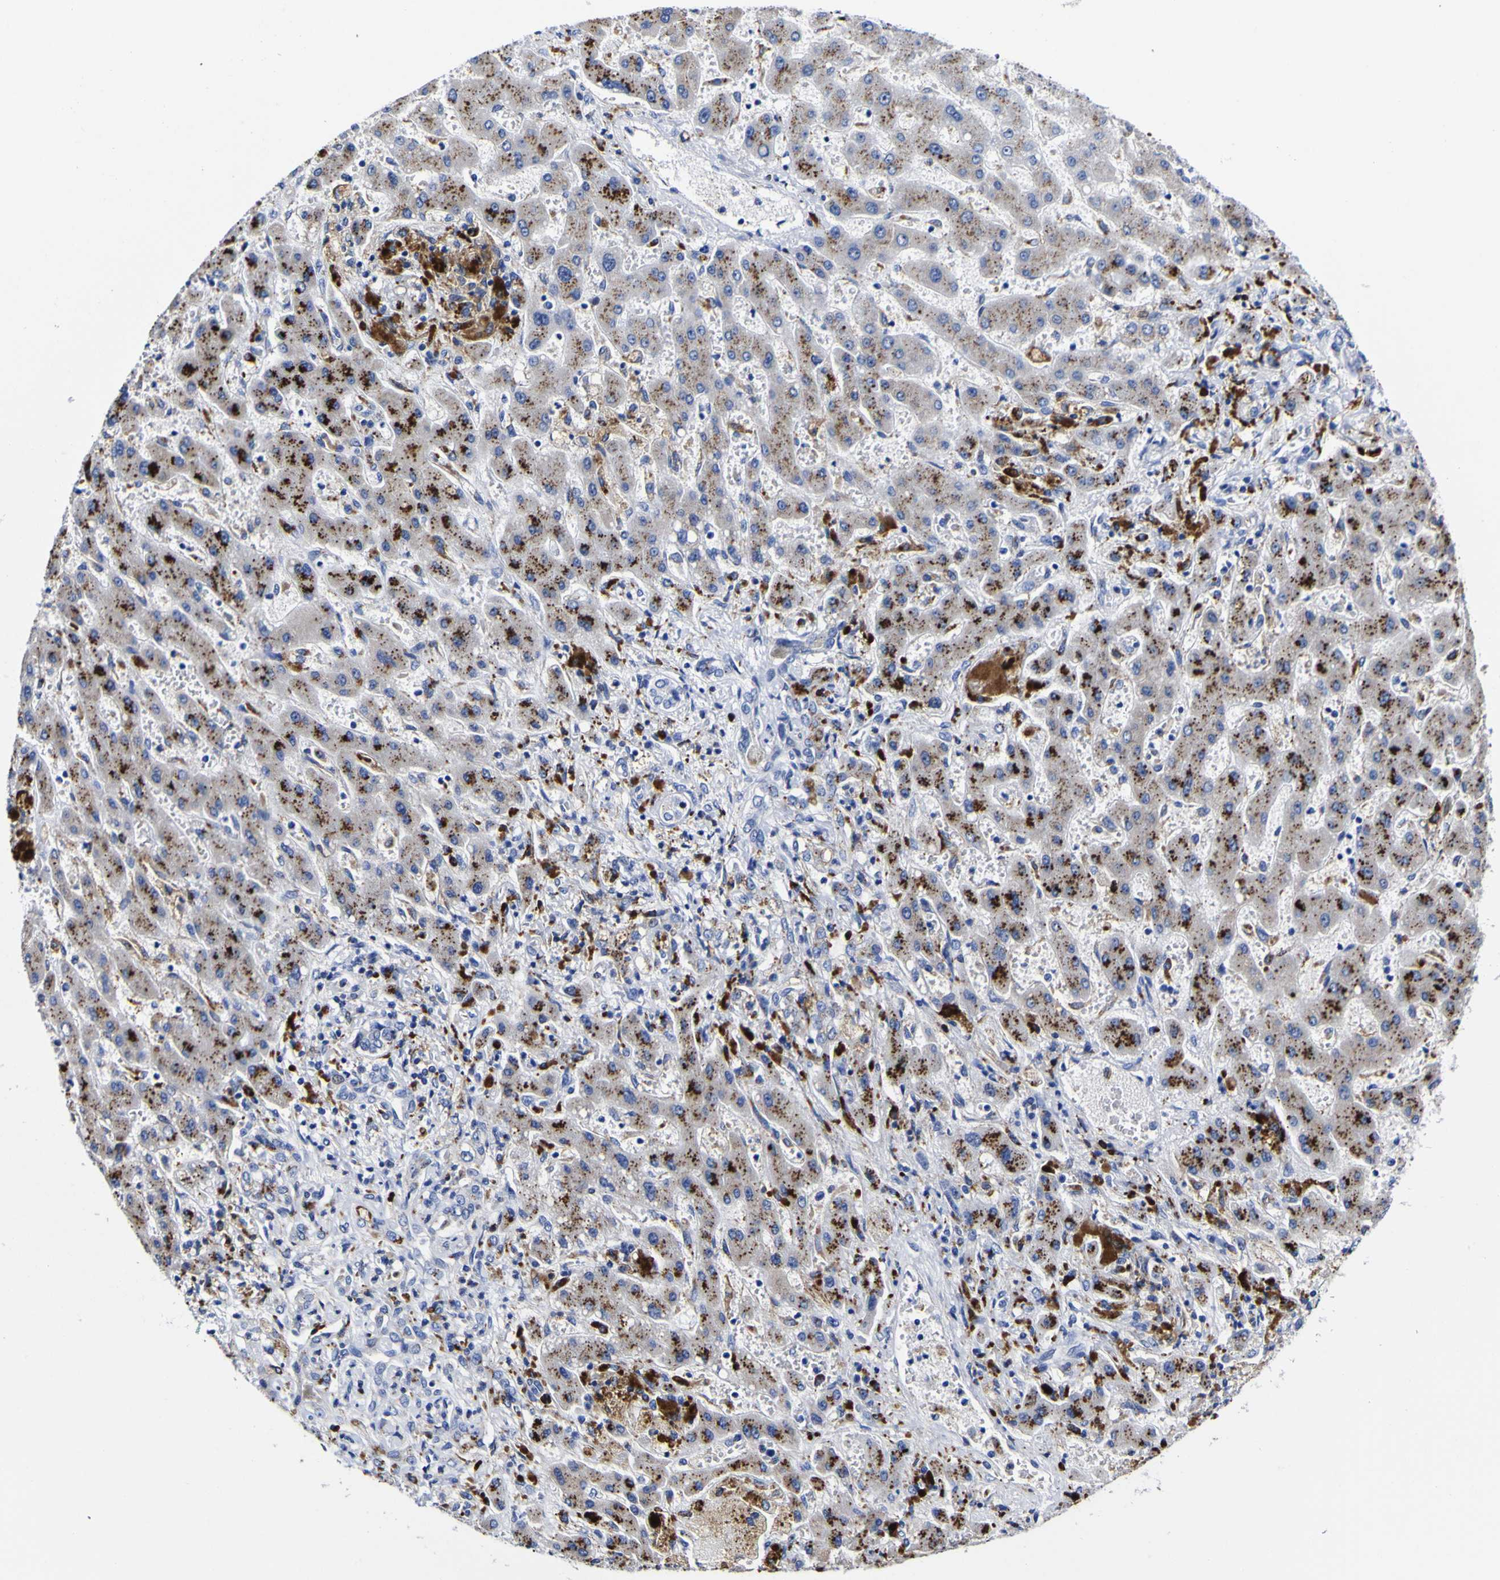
{"staining": {"intensity": "negative", "quantity": "none", "location": "none"}, "tissue": "liver cancer", "cell_type": "Tumor cells", "image_type": "cancer", "snomed": [{"axis": "morphology", "description": "Cholangiocarcinoma"}, {"axis": "topography", "description": "Liver"}], "caption": "The immunohistochemistry image has no significant staining in tumor cells of cholangiocarcinoma (liver) tissue. (Immunohistochemistry, brightfield microscopy, high magnification).", "gene": "HLA-DQA1", "patient": {"sex": "male", "age": 50}}